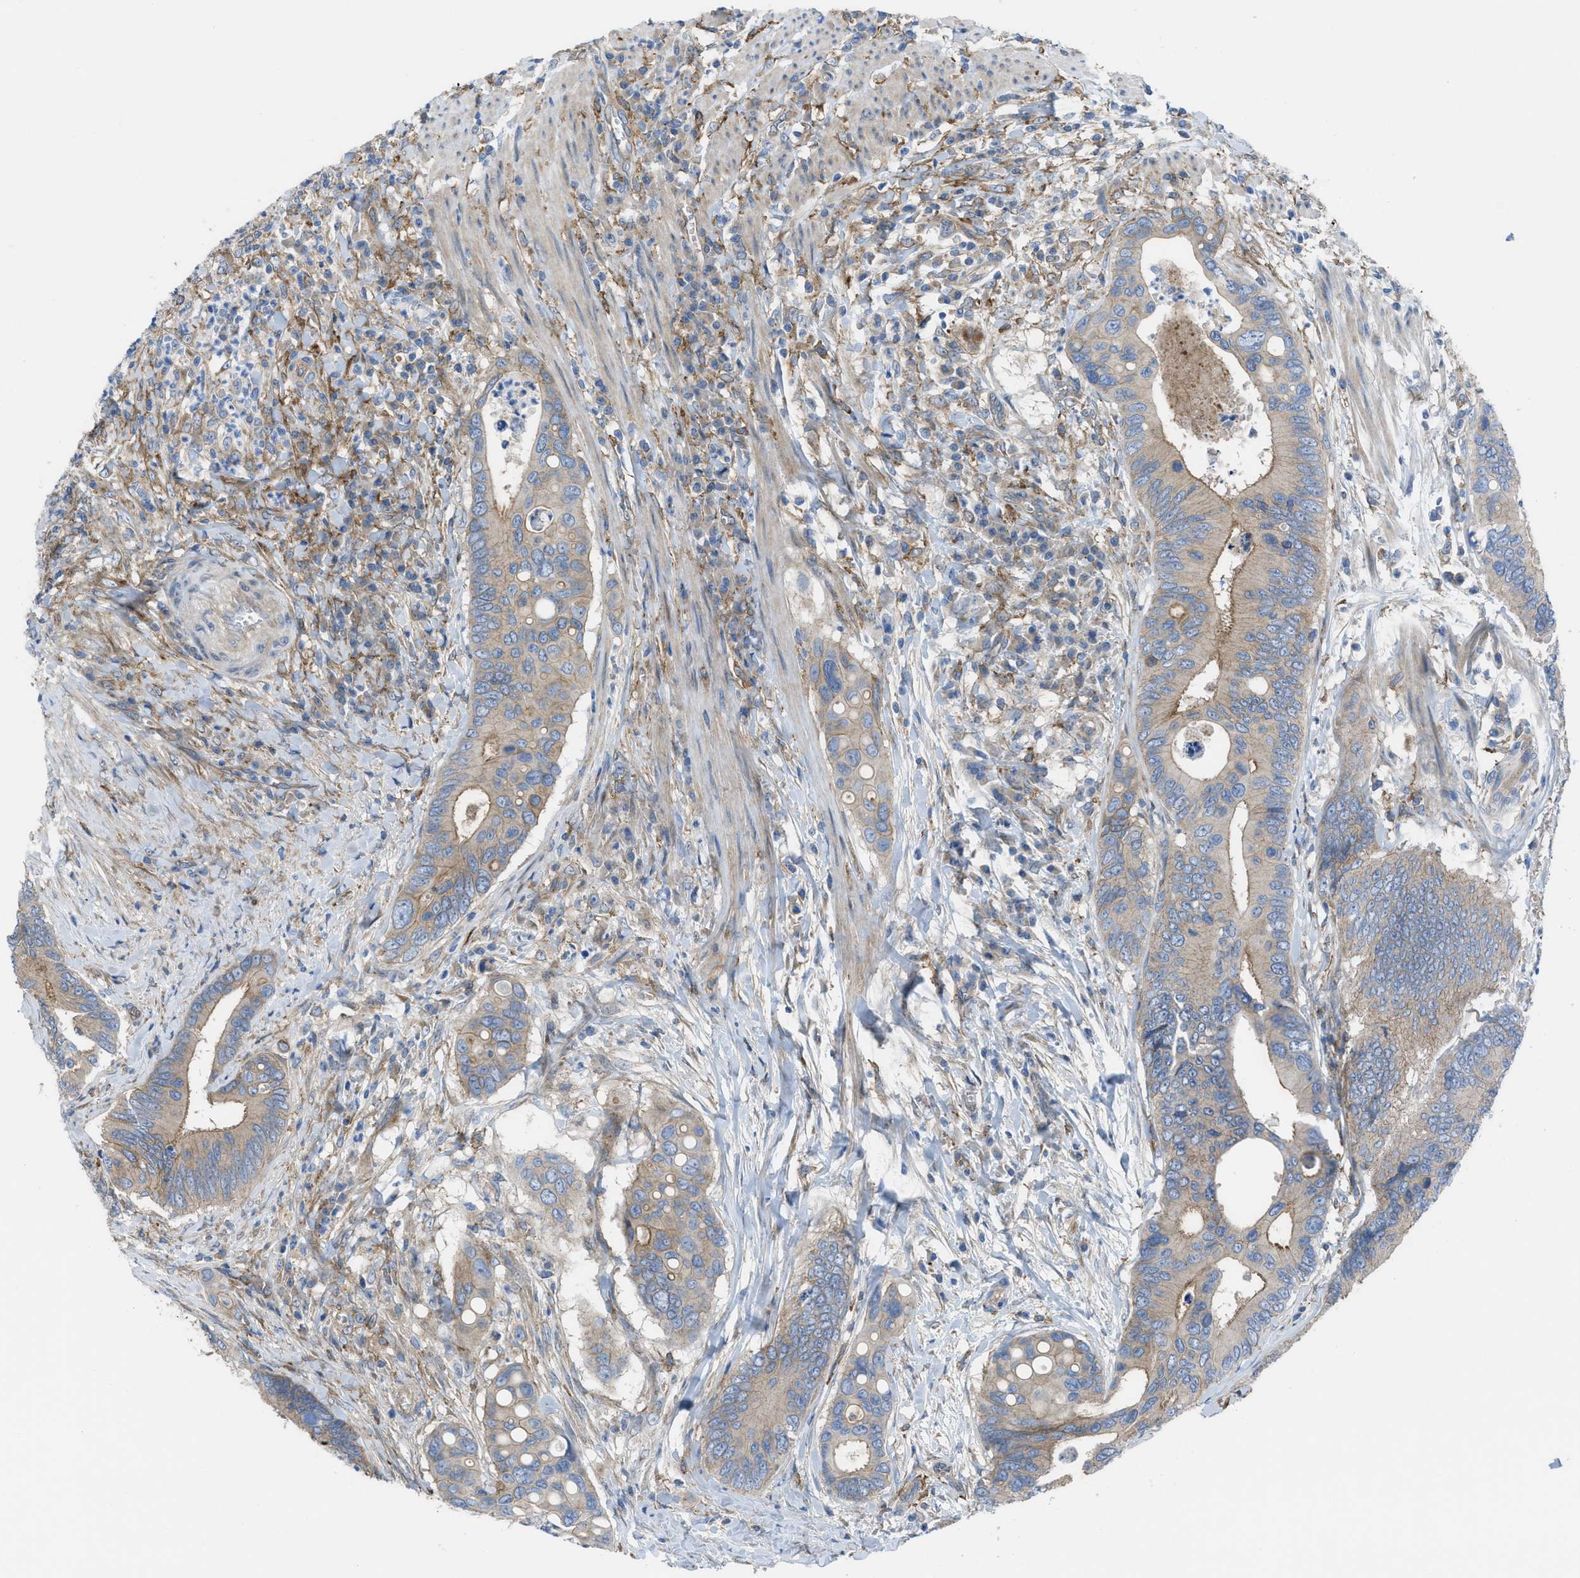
{"staining": {"intensity": "weak", "quantity": ">75%", "location": "cytoplasmic/membranous"}, "tissue": "colorectal cancer", "cell_type": "Tumor cells", "image_type": "cancer", "snomed": [{"axis": "morphology", "description": "Inflammation, NOS"}, {"axis": "morphology", "description": "Adenocarcinoma, NOS"}, {"axis": "topography", "description": "Colon"}], "caption": "The immunohistochemical stain highlights weak cytoplasmic/membranous expression in tumor cells of colorectal cancer (adenocarcinoma) tissue.", "gene": "EGFR", "patient": {"sex": "male", "age": 72}}